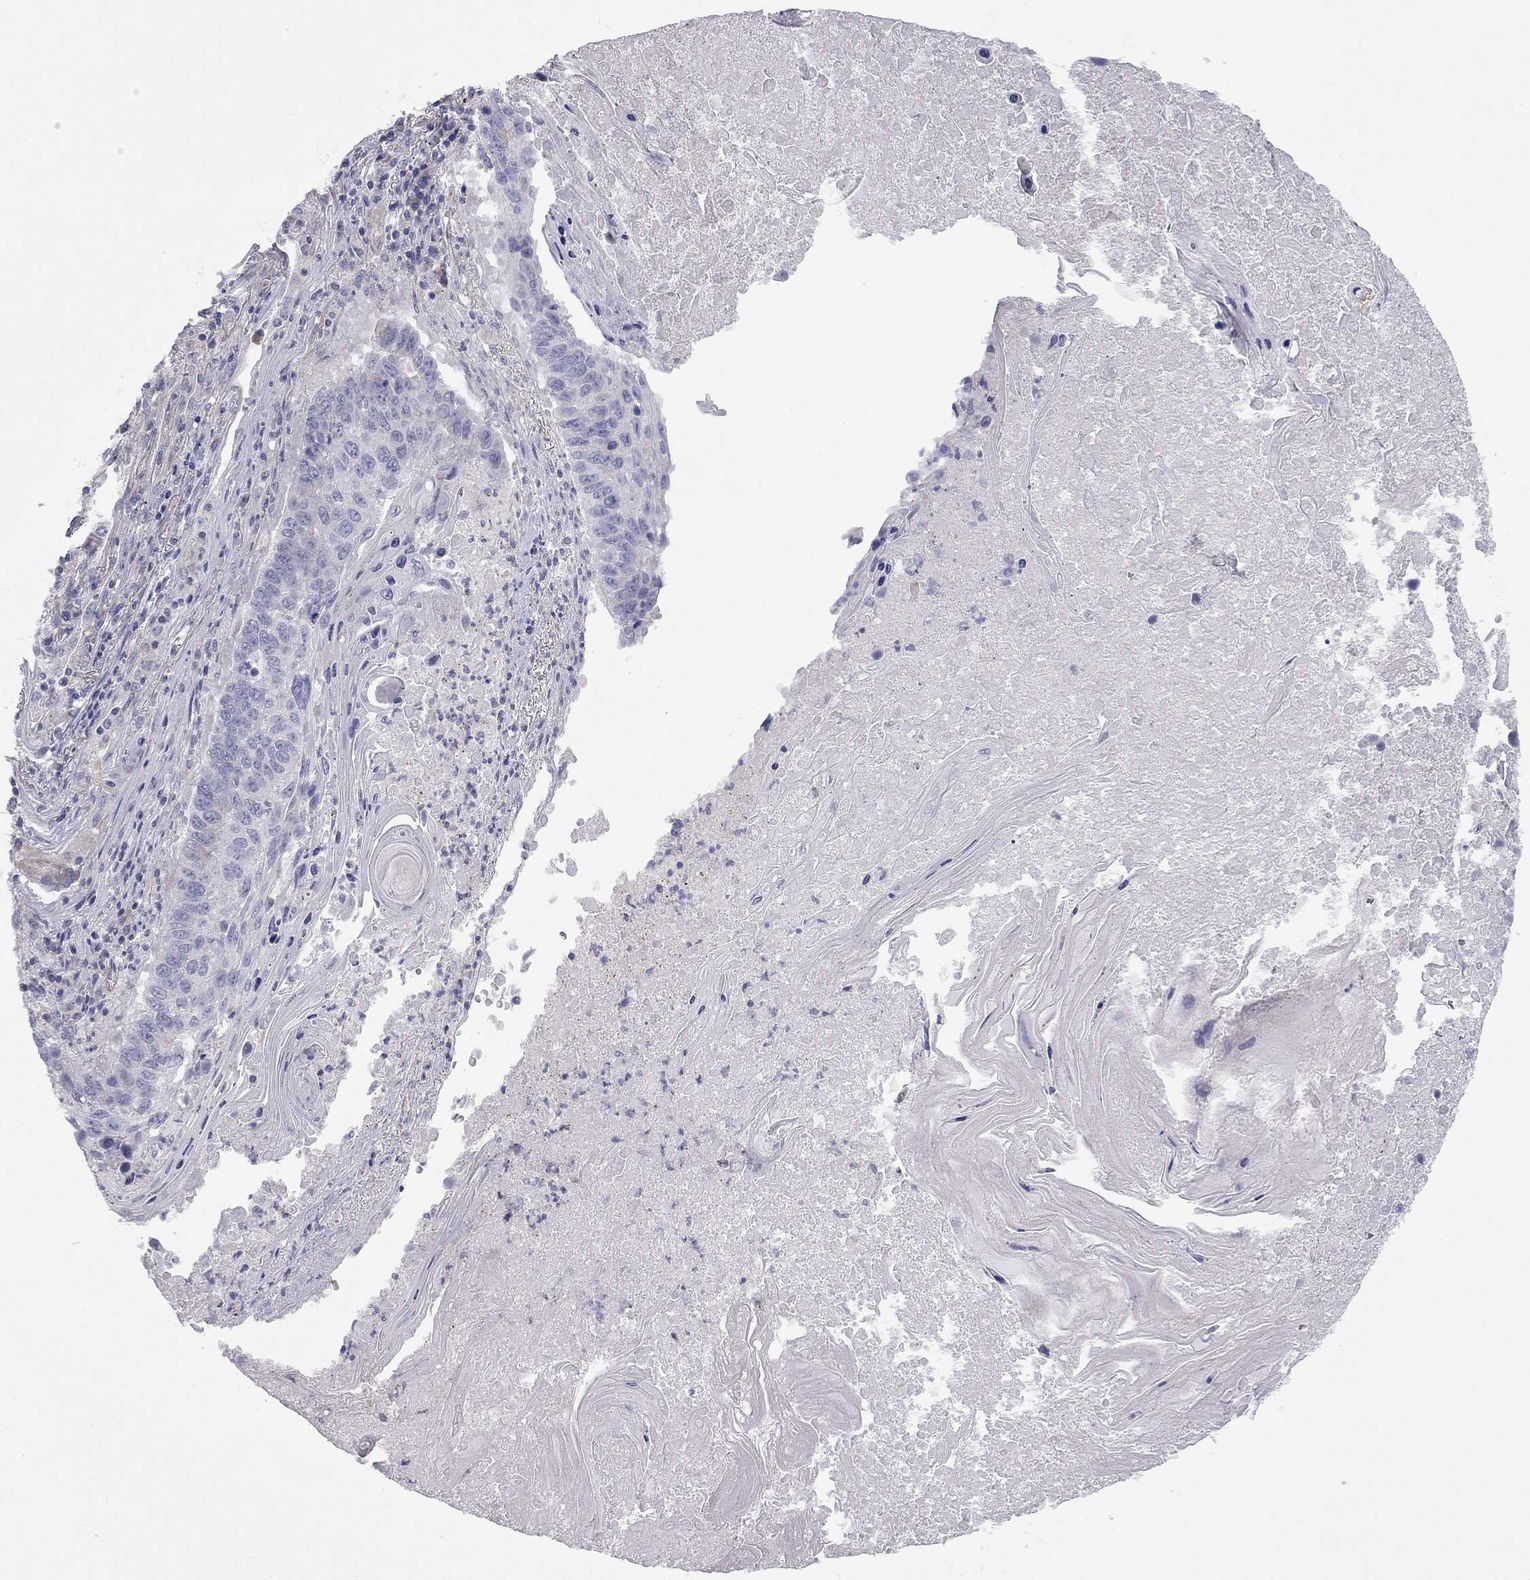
{"staining": {"intensity": "negative", "quantity": "none", "location": "none"}, "tissue": "lung cancer", "cell_type": "Tumor cells", "image_type": "cancer", "snomed": [{"axis": "morphology", "description": "Squamous cell carcinoma, NOS"}, {"axis": "topography", "description": "Lung"}], "caption": "This is an immunohistochemistry (IHC) image of human lung cancer. There is no positivity in tumor cells.", "gene": "GPRC5B", "patient": {"sex": "male", "age": 73}}